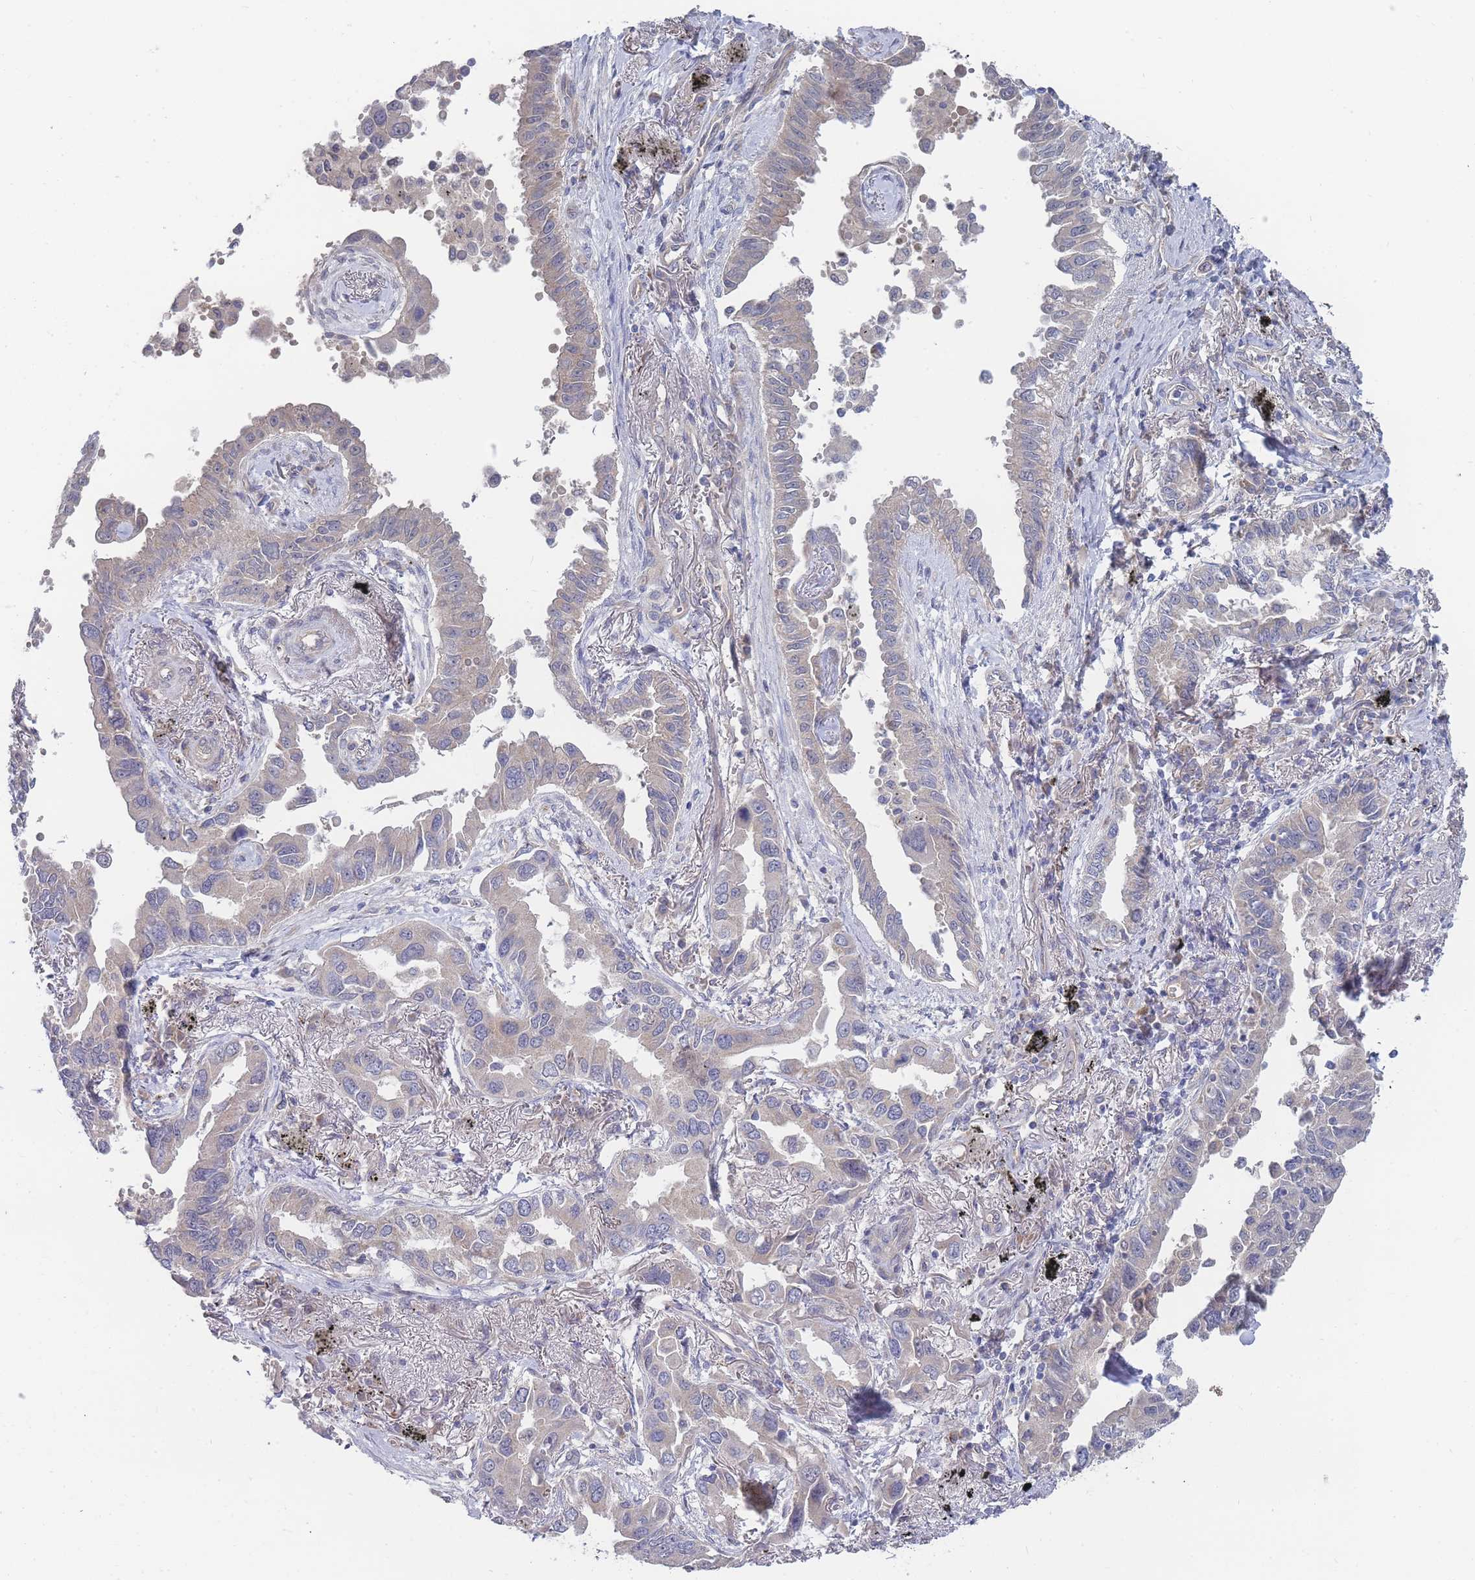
{"staining": {"intensity": "negative", "quantity": "none", "location": "none"}, "tissue": "lung cancer", "cell_type": "Tumor cells", "image_type": "cancer", "snomed": [{"axis": "morphology", "description": "Adenocarcinoma, NOS"}, {"axis": "topography", "description": "Lung"}], "caption": "DAB (3,3'-diaminobenzidine) immunohistochemical staining of adenocarcinoma (lung) demonstrates no significant positivity in tumor cells. The staining was performed using DAB (3,3'-diaminobenzidine) to visualize the protein expression in brown, while the nuclei were stained in blue with hematoxylin (Magnification: 20x).", "gene": "NUB1", "patient": {"sex": "male", "age": 67}}